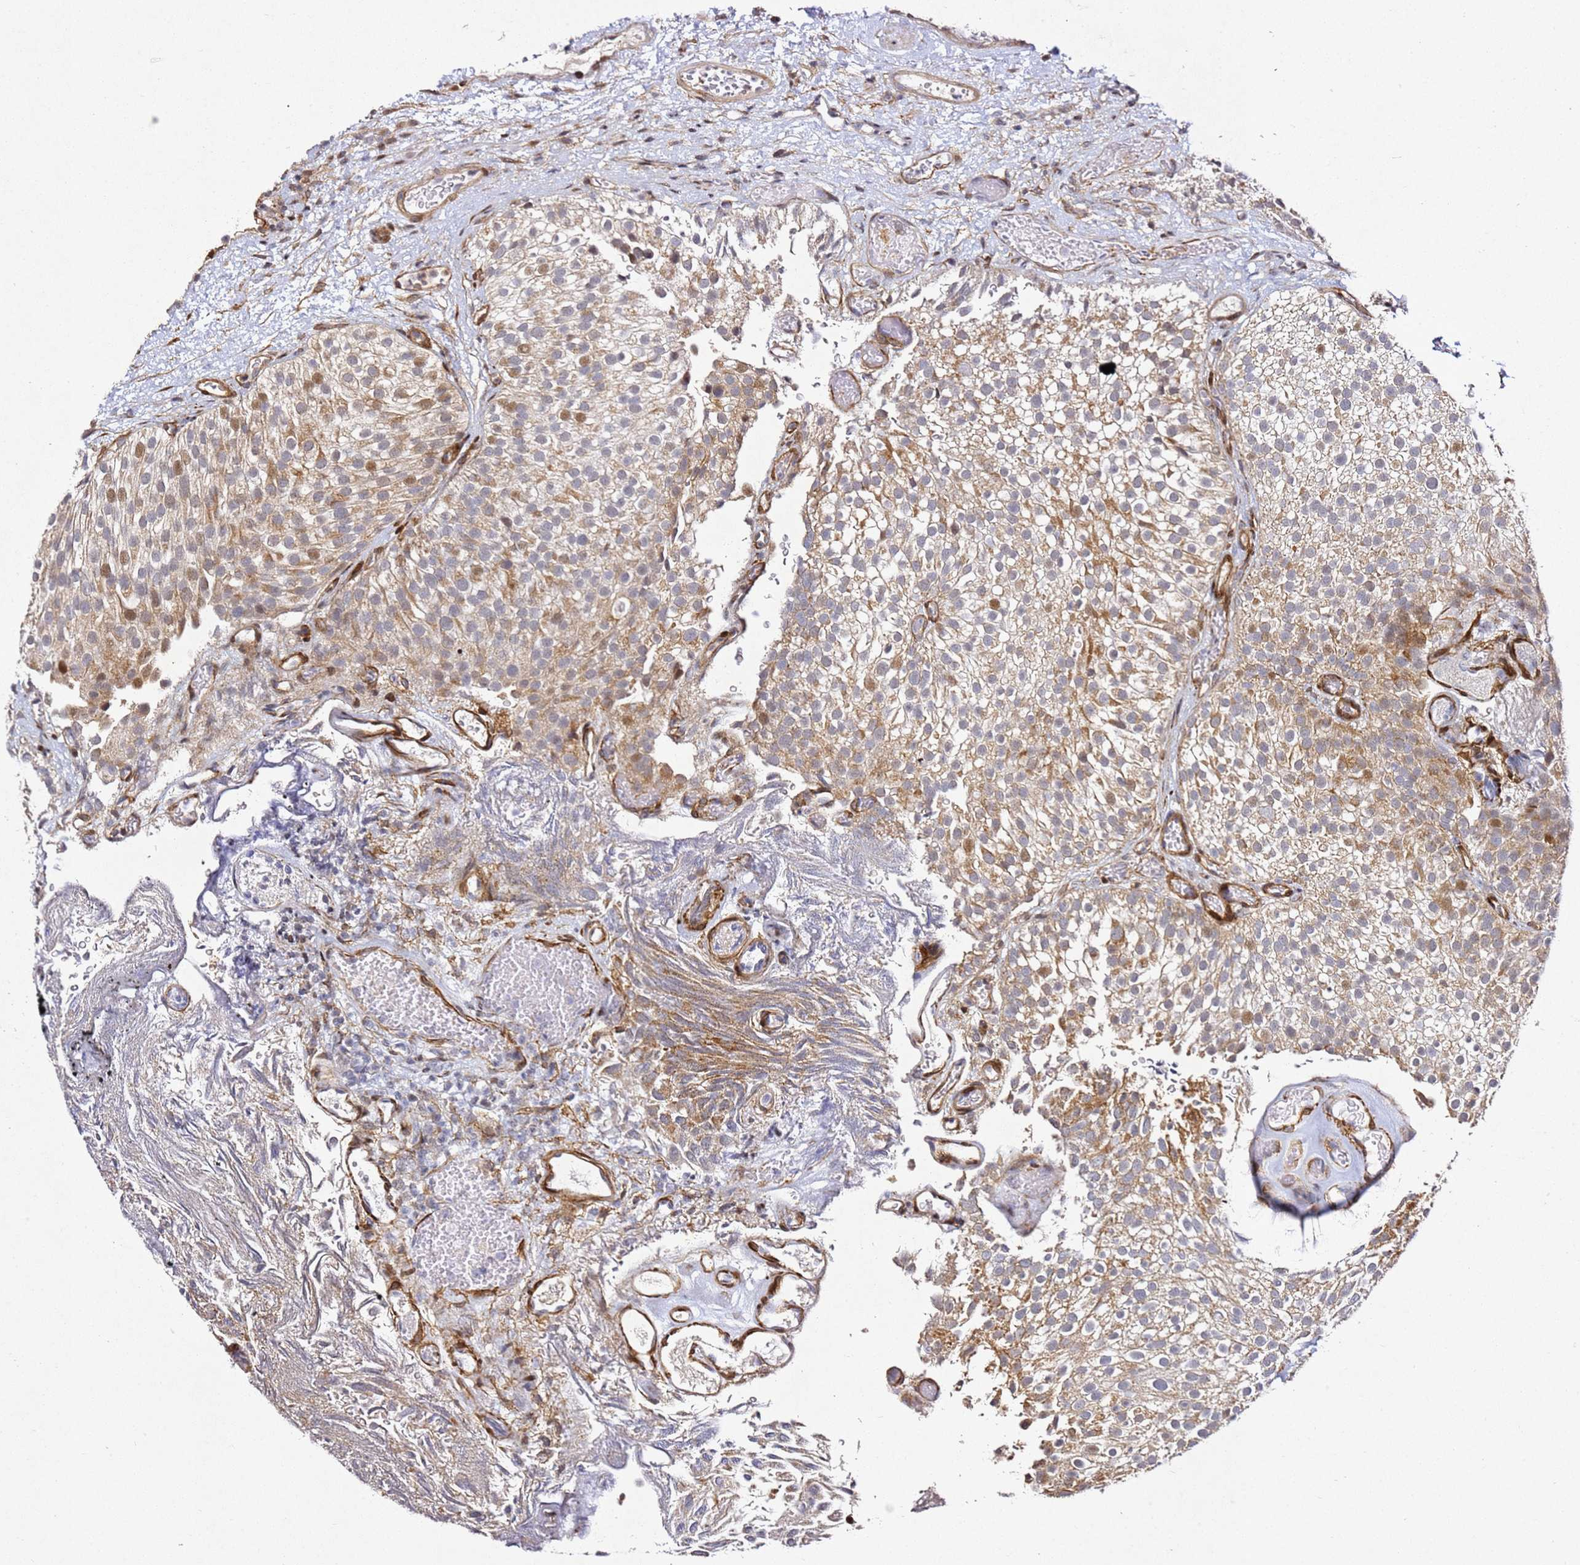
{"staining": {"intensity": "moderate", "quantity": "25%-75%", "location": "cytoplasmic/membranous,nuclear"}, "tissue": "urothelial cancer", "cell_type": "Tumor cells", "image_type": "cancer", "snomed": [{"axis": "morphology", "description": "Urothelial carcinoma, Low grade"}, {"axis": "topography", "description": "Urinary bladder"}], "caption": "Urothelial carcinoma (low-grade) tissue reveals moderate cytoplasmic/membranous and nuclear positivity in about 25%-75% of tumor cells The protein of interest is shown in brown color, while the nuclei are stained blue.", "gene": "ZNF296", "patient": {"sex": "male", "age": 78}}